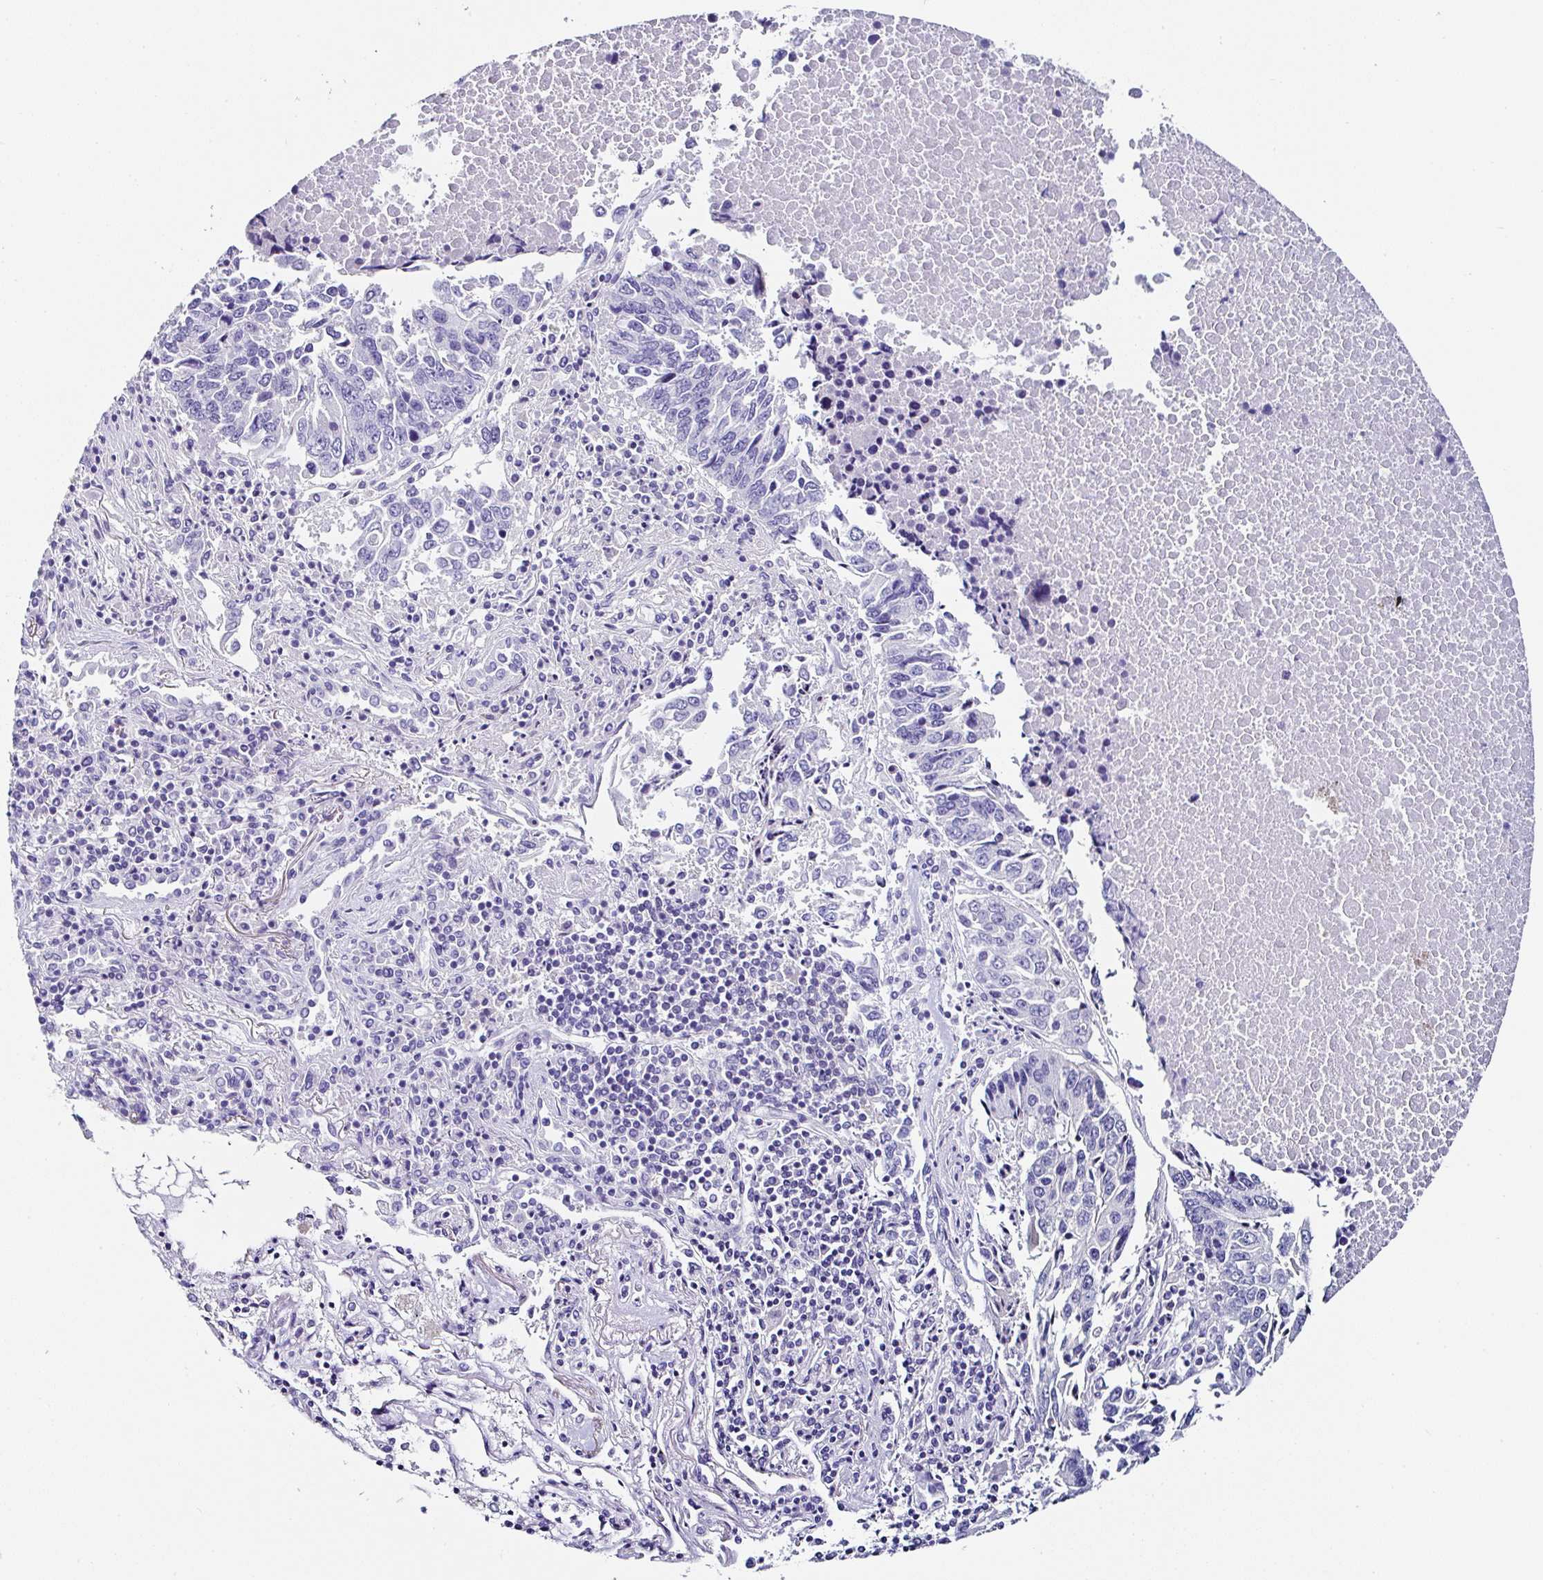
{"staining": {"intensity": "negative", "quantity": "none", "location": "none"}, "tissue": "lung cancer", "cell_type": "Tumor cells", "image_type": "cancer", "snomed": [{"axis": "morphology", "description": "Squamous cell carcinoma, NOS"}, {"axis": "topography", "description": "Lung"}], "caption": "Squamous cell carcinoma (lung) stained for a protein using immunohistochemistry demonstrates no staining tumor cells.", "gene": "UGT3A1", "patient": {"sex": "female", "age": 66}}